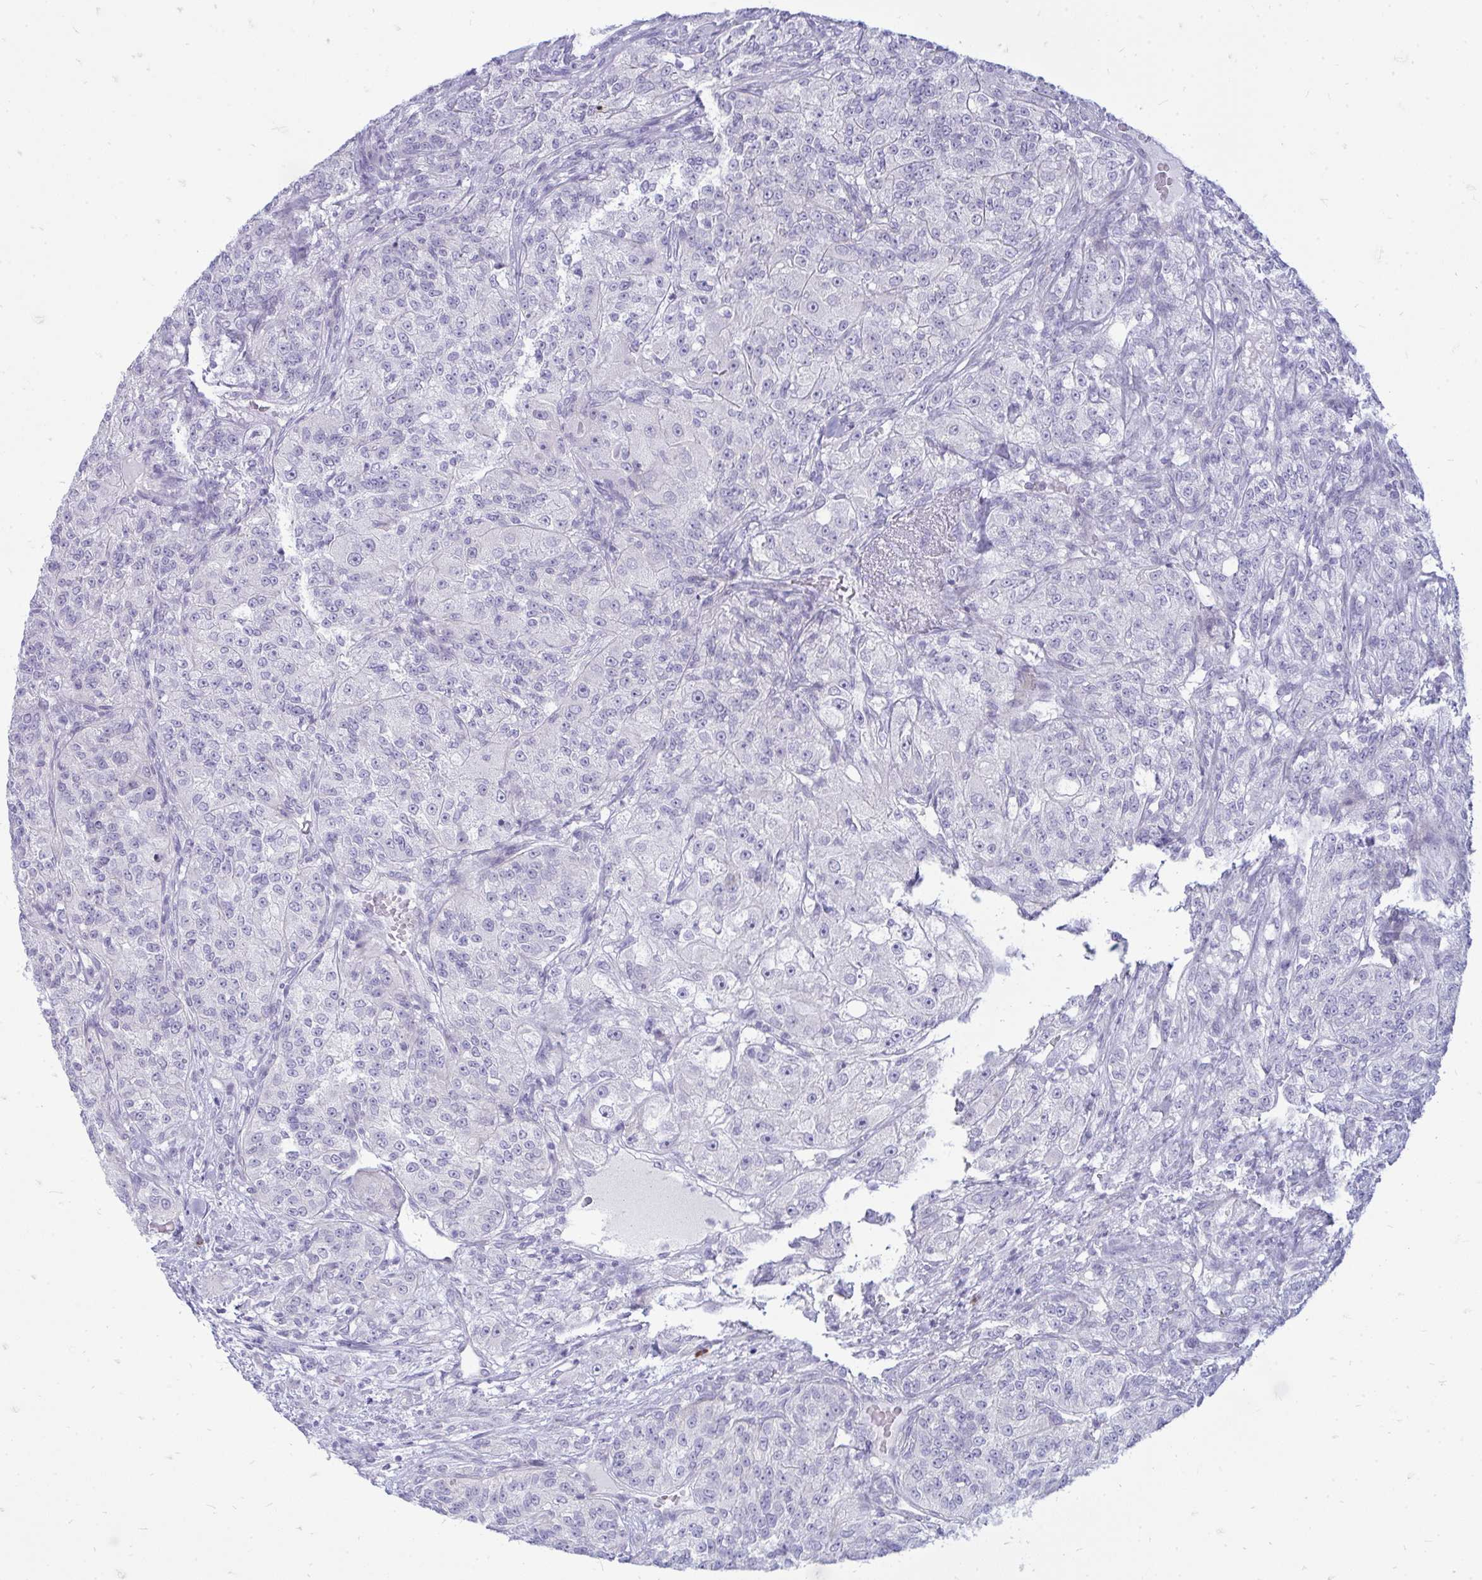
{"staining": {"intensity": "negative", "quantity": "none", "location": "none"}, "tissue": "renal cancer", "cell_type": "Tumor cells", "image_type": "cancer", "snomed": [{"axis": "morphology", "description": "Adenocarcinoma, NOS"}, {"axis": "topography", "description": "Kidney"}], "caption": "Image shows no significant protein staining in tumor cells of renal adenocarcinoma.", "gene": "TSPEAR", "patient": {"sex": "female", "age": 63}}